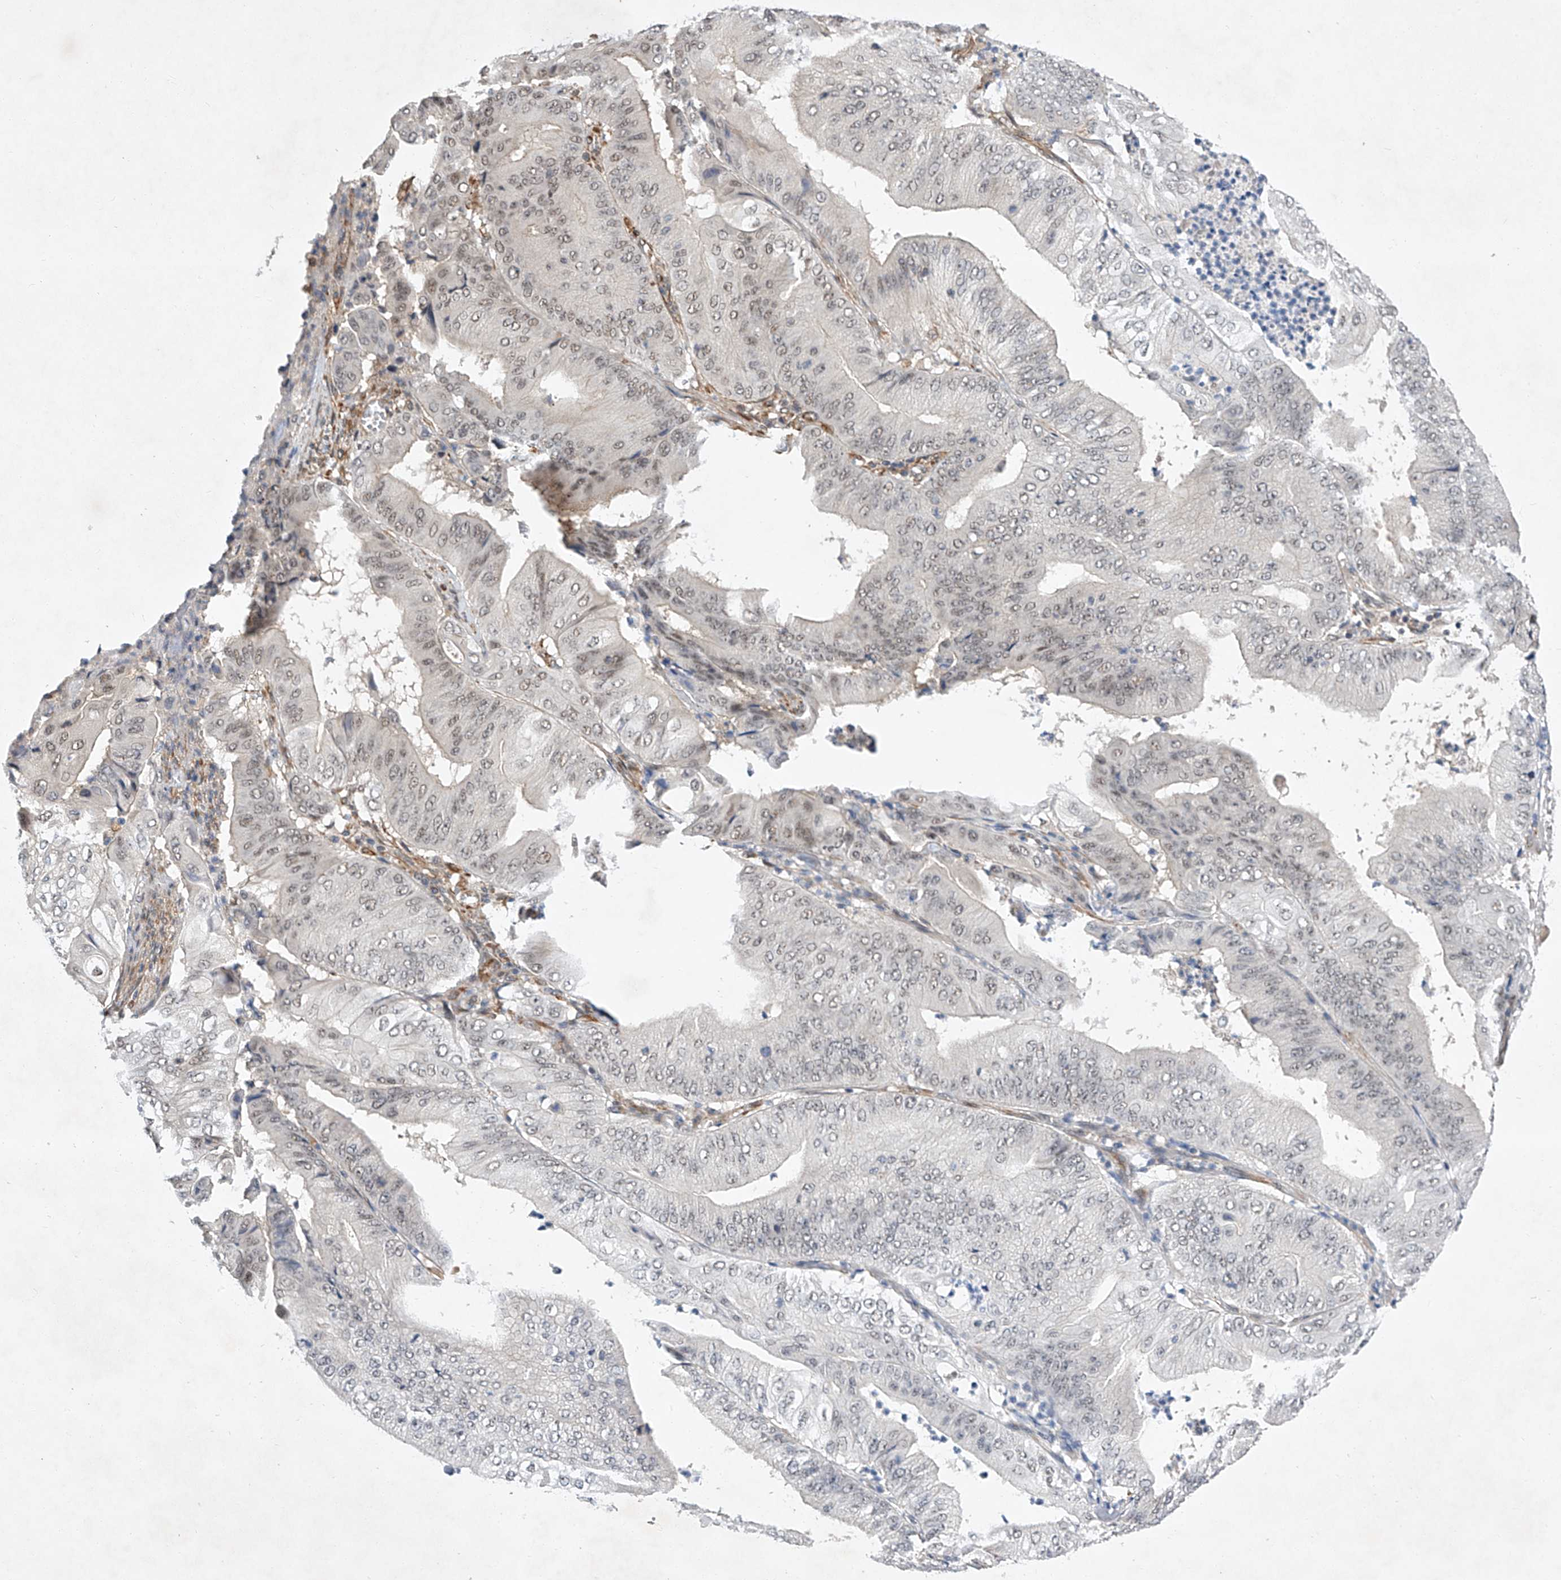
{"staining": {"intensity": "weak", "quantity": "<25%", "location": "nuclear"}, "tissue": "pancreatic cancer", "cell_type": "Tumor cells", "image_type": "cancer", "snomed": [{"axis": "morphology", "description": "Adenocarcinoma, NOS"}, {"axis": "topography", "description": "Pancreas"}], "caption": "Pancreatic adenocarcinoma was stained to show a protein in brown. There is no significant positivity in tumor cells. The staining is performed using DAB (3,3'-diaminobenzidine) brown chromogen with nuclei counter-stained in using hematoxylin.", "gene": "AMD1", "patient": {"sex": "female", "age": 77}}